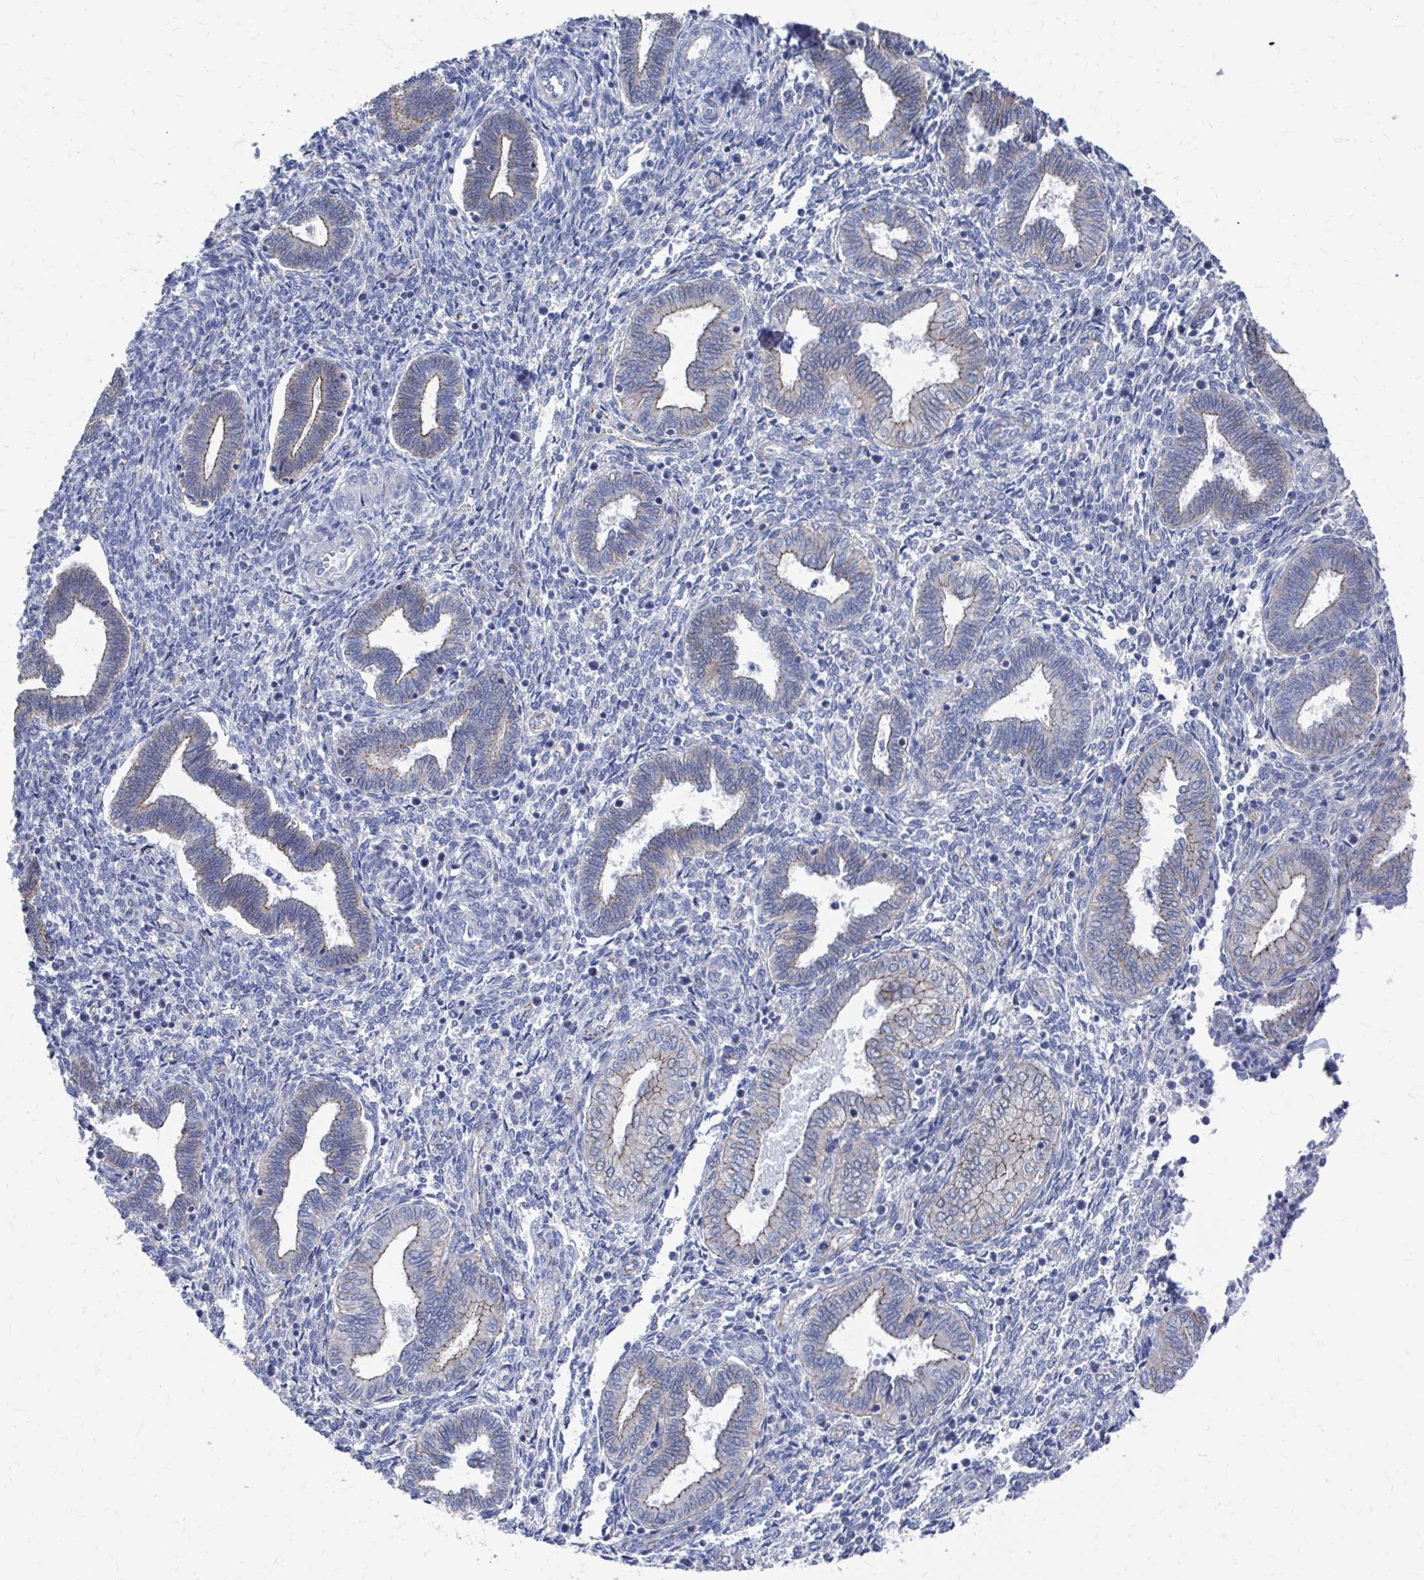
{"staining": {"intensity": "negative", "quantity": "none", "location": "none"}, "tissue": "endometrium", "cell_type": "Cells in endometrial stroma", "image_type": "normal", "snomed": [{"axis": "morphology", "description": "Normal tissue, NOS"}, {"axis": "topography", "description": "Endometrium"}], "caption": "Normal endometrium was stained to show a protein in brown. There is no significant expression in cells in endometrial stroma. Nuclei are stained in blue.", "gene": "PLEKHG7", "patient": {"sex": "female", "age": 42}}